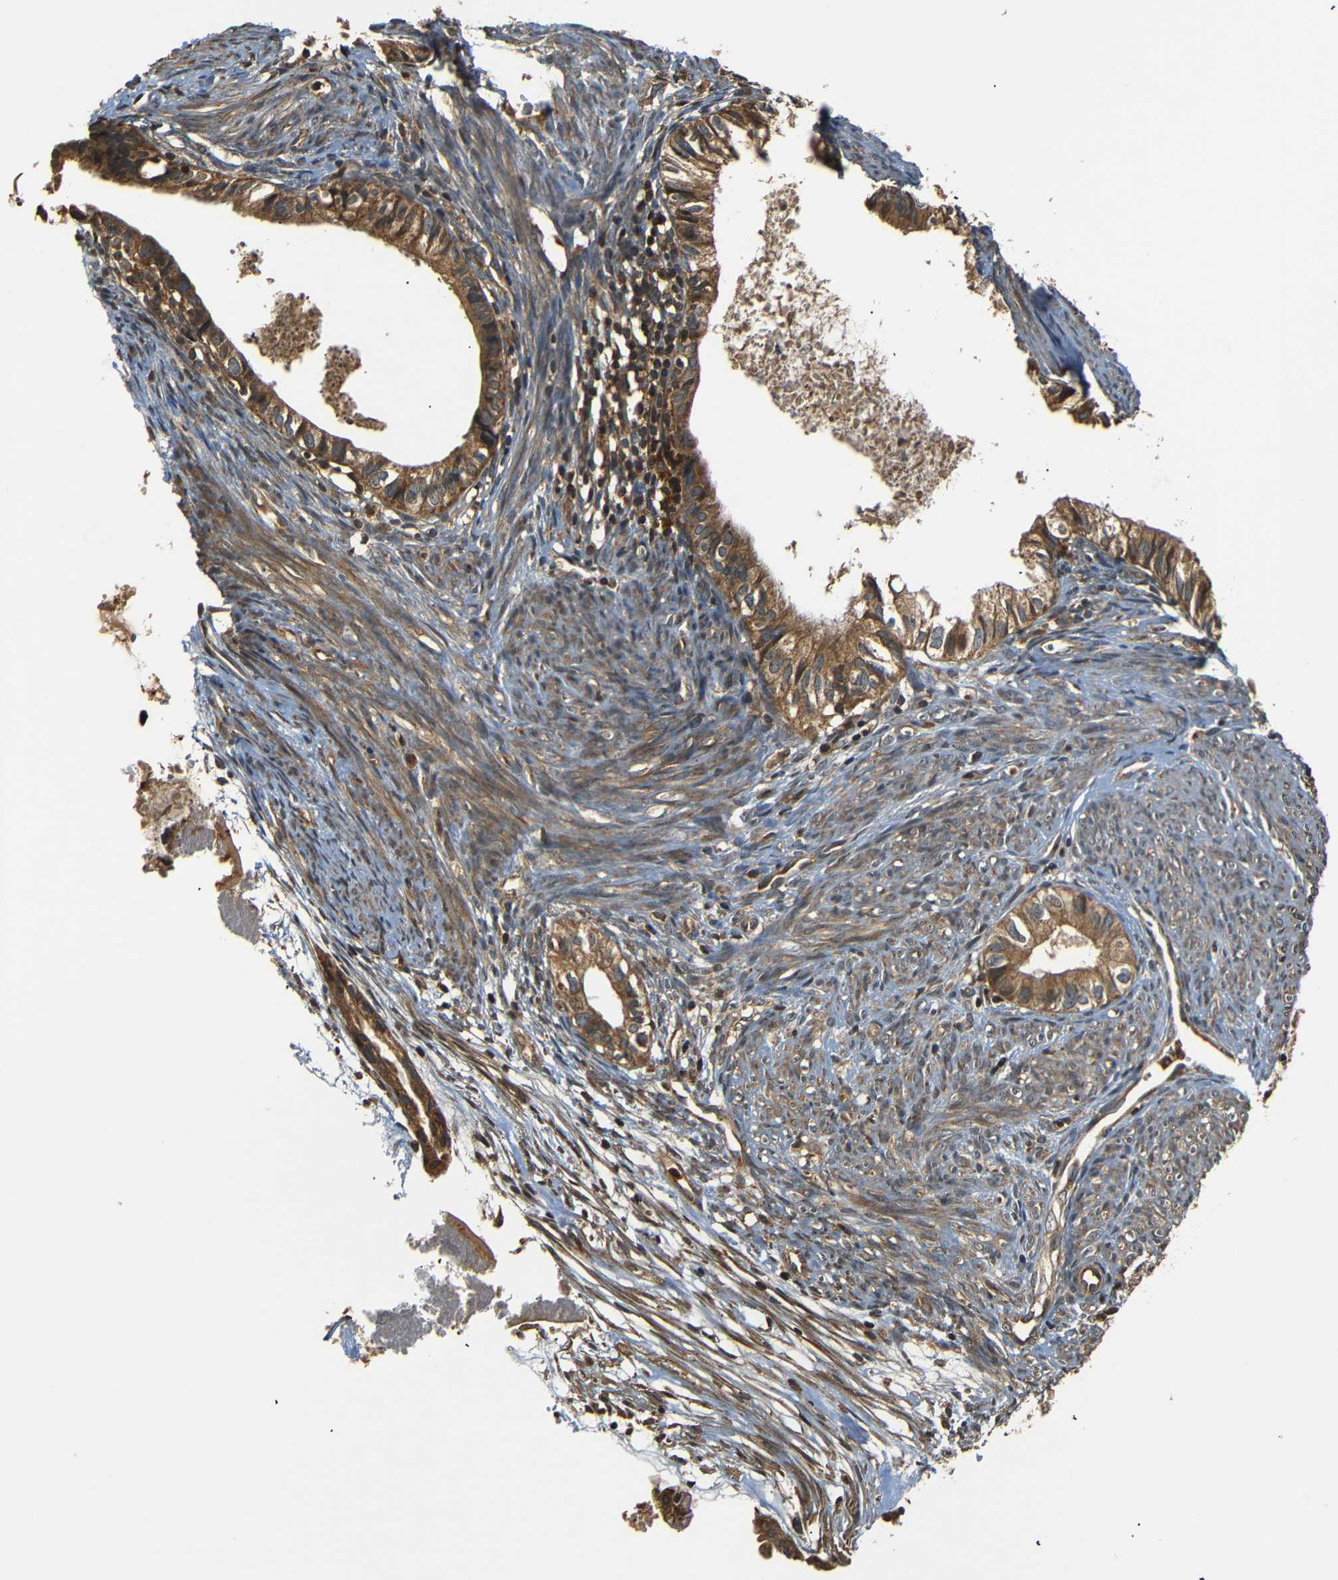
{"staining": {"intensity": "moderate", "quantity": ">75%", "location": "cytoplasmic/membranous"}, "tissue": "cervical cancer", "cell_type": "Tumor cells", "image_type": "cancer", "snomed": [{"axis": "morphology", "description": "Normal tissue, NOS"}, {"axis": "morphology", "description": "Adenocarcinoma, NOS"}, {"axis": "topography", "description": "Cervix"}, {"axis": "topography", "description": "Endometrium"}], "caption": "Immunohistochemistry photomicrograph of human adenocarcinoma (cervical) stained for a protein (brown), which shows medium levels of moderate cytoplasmic/membranous expression in about >75% of tumor cells.", "gene": "TANK", "patient": {"sex": "female", "age": 86}}